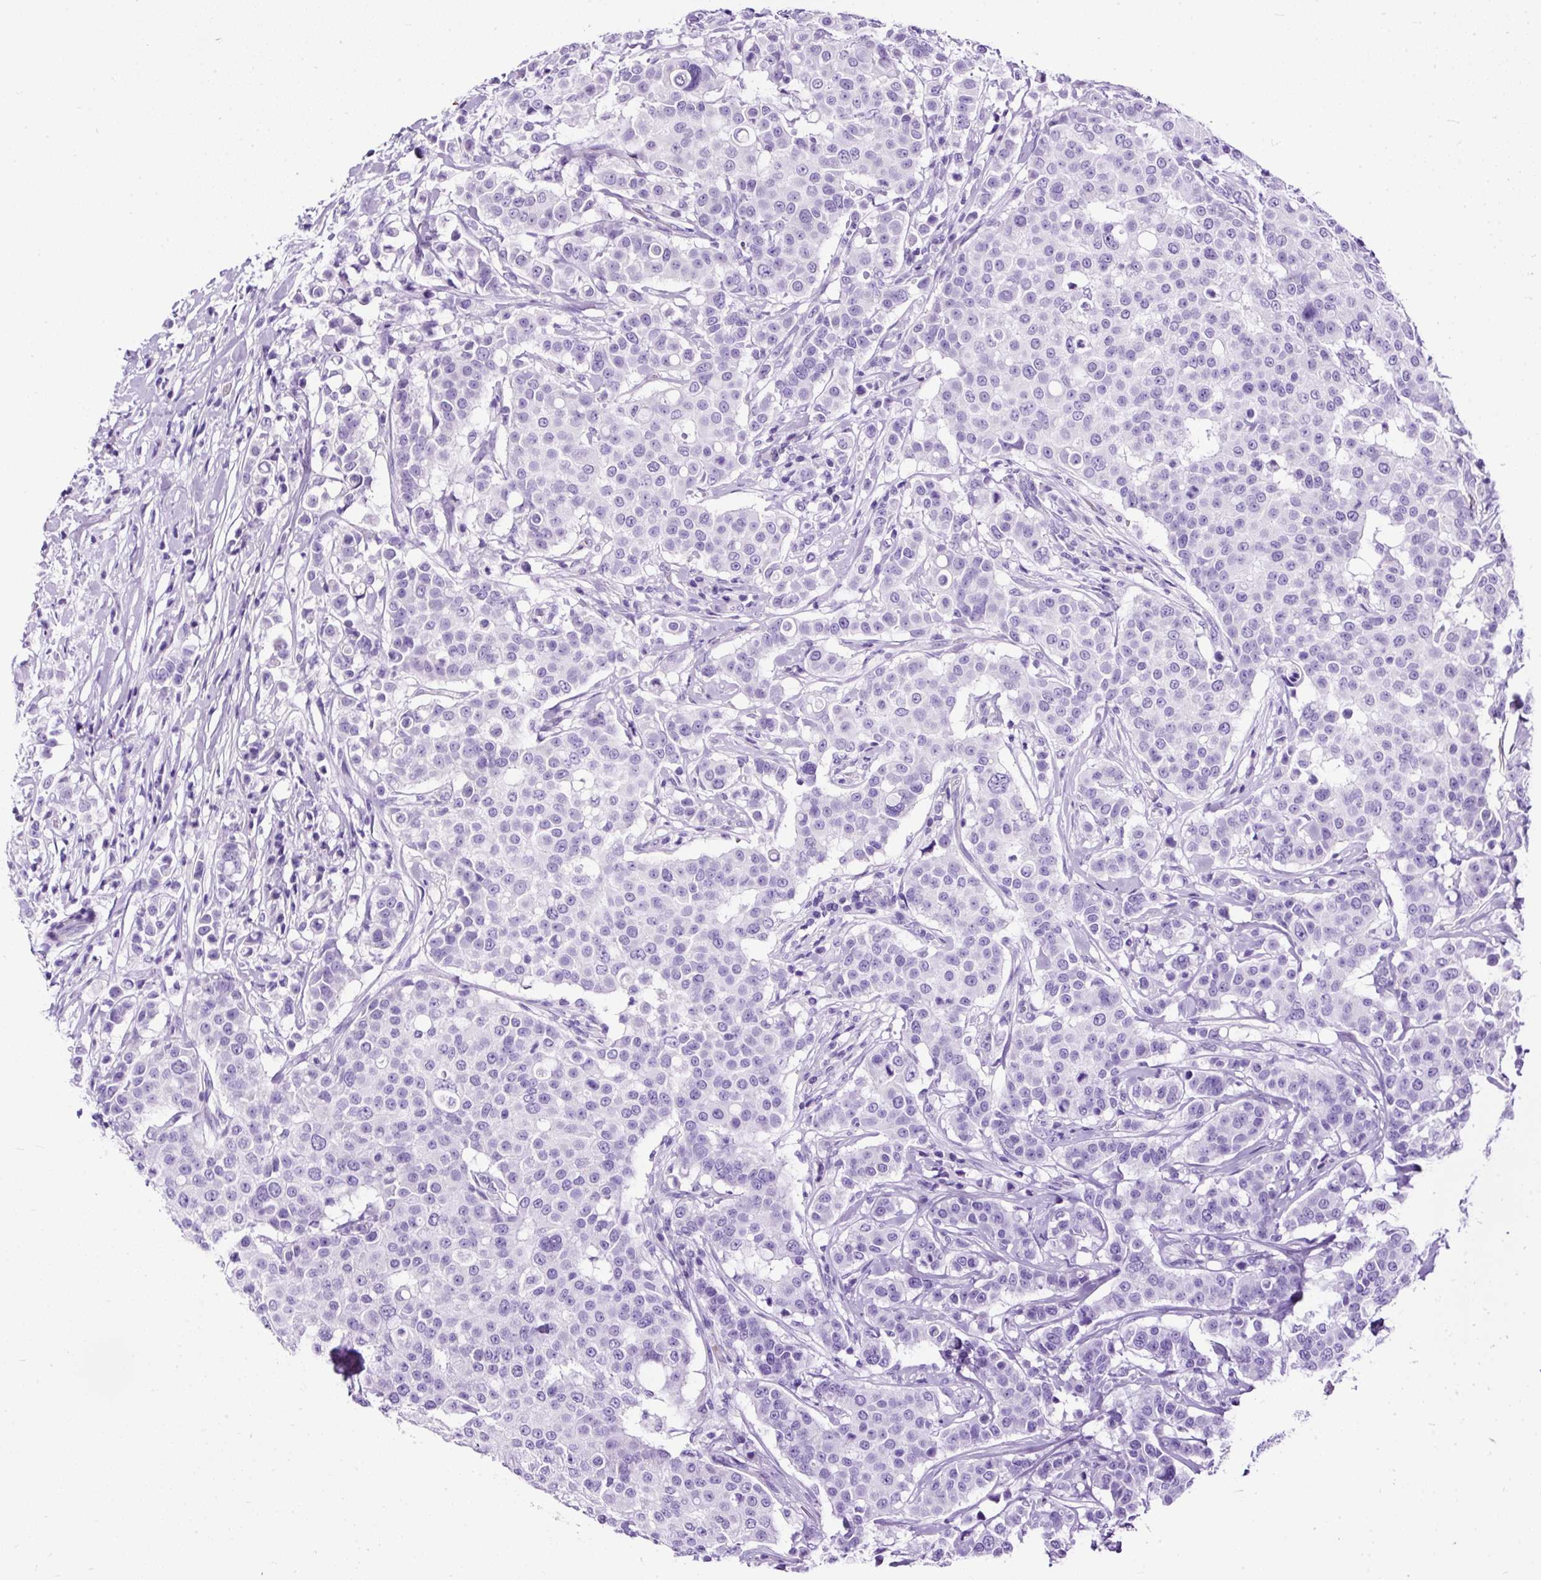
{"staining": {"intensity": "negative", "quantity": "none", "location": "none"}, "tissue": "breast cancer", "cell_type": "Tumor cells", "image_type": "cancer", "snomed": [{"axis": "morphology", "description": "Duct carcinoma"}, {"axis": "topography", "description": "Breast"}], "caption": "Immunohistochemistry (IHC) photomicrograph of neoplastic tissue: breast cancer (invasive ductal carcinoma) stained with DAB (3,3'-diaminobenzidine) reveals no significant protein positivity in tumor cells. (Brightfield microscopy of DAB (3,3'-diaminobenzidine) immunohistochemistry at high magnification).", "gene": "STOX2", "patient": {"sex": "female", "age": 27}}